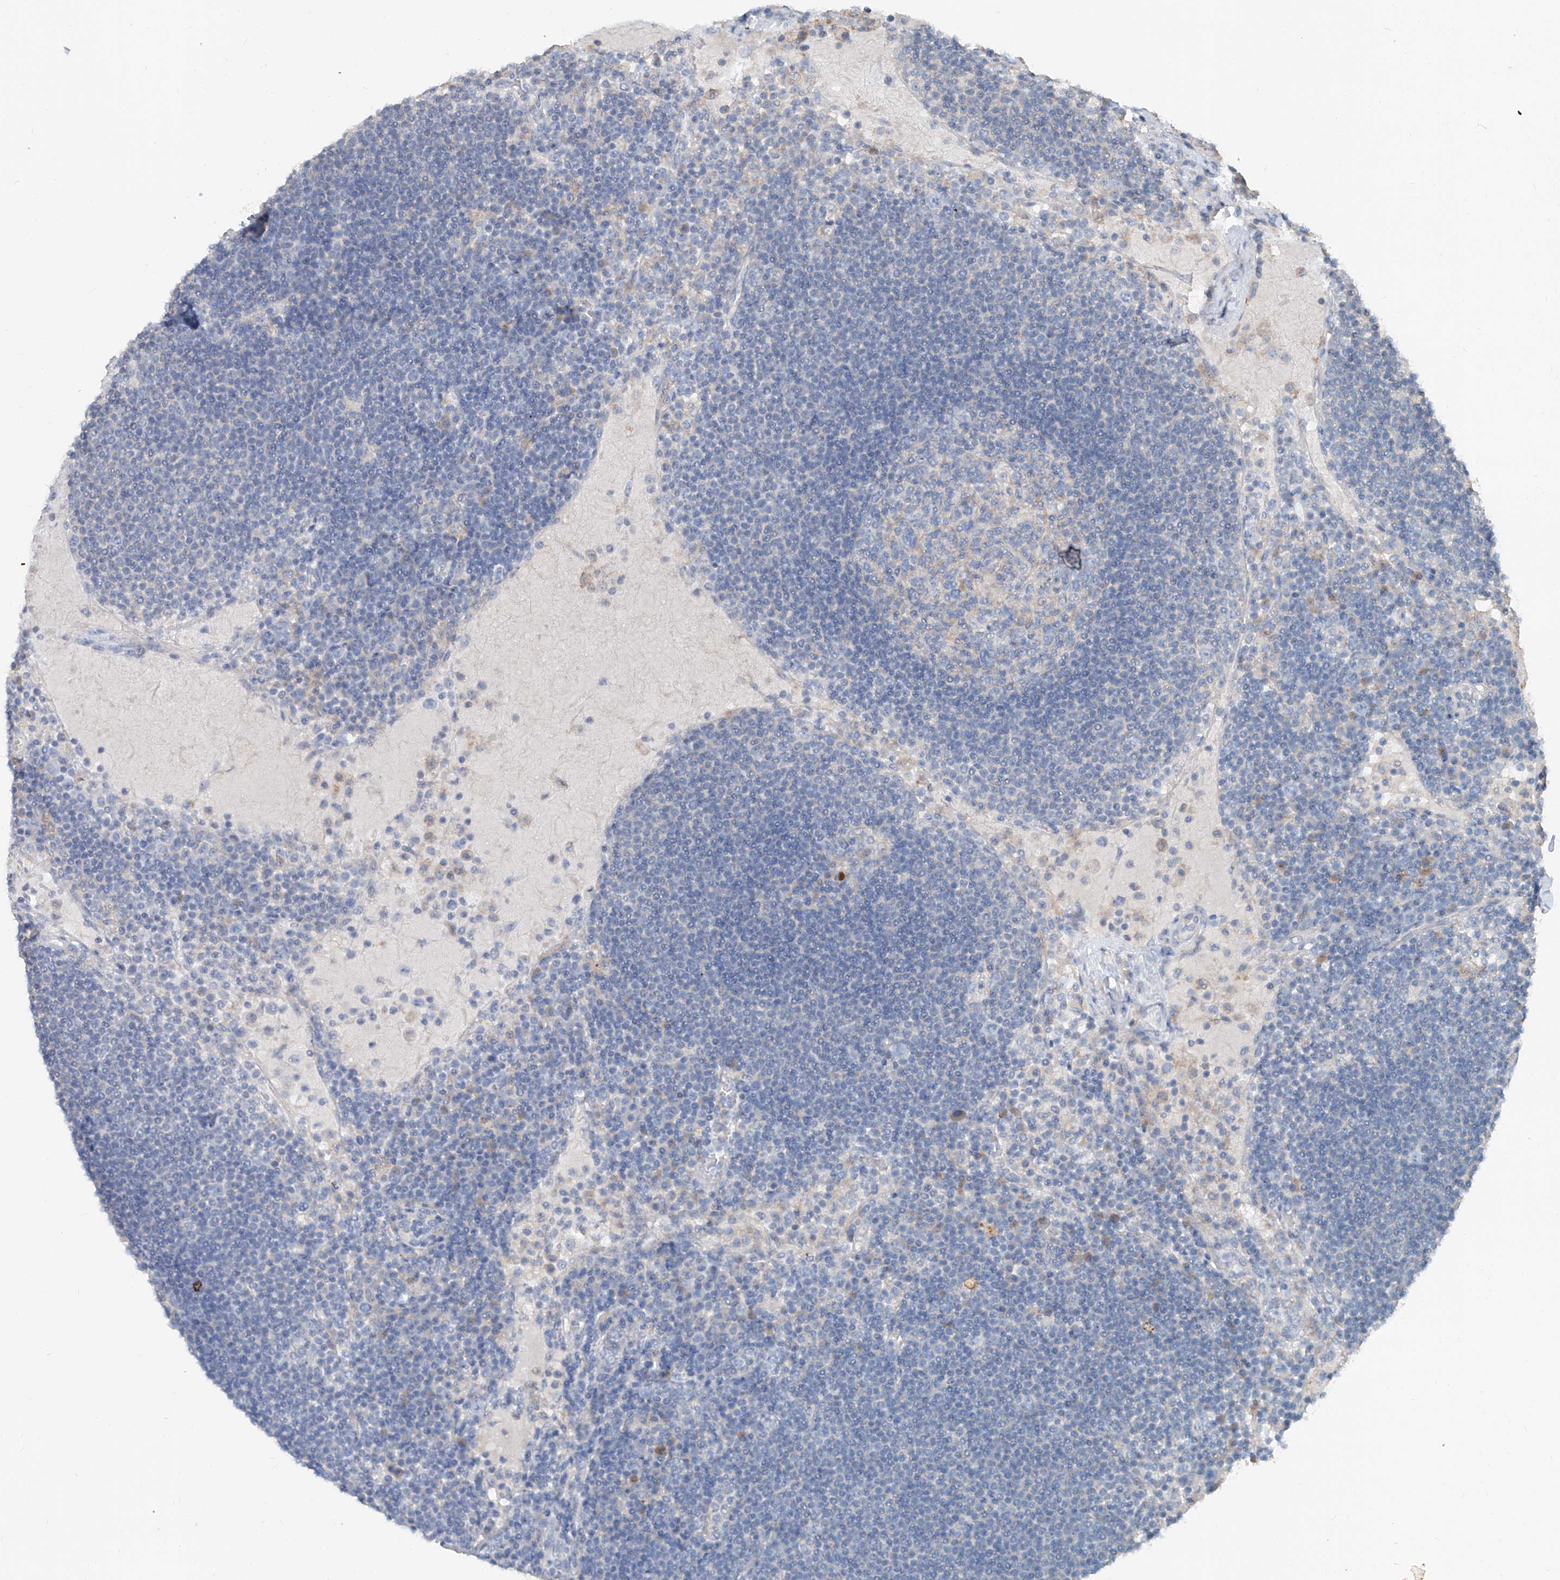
{"staining": {"intensity": "negative", "quantity": "none", "location": "none"}, "tissue": "lymph node", "cell_type": "Germinal center cells", "image_type": "normal", "snomed": [{"axis": "morphology", "description": "Normal tissue, NOS"}, {"axis": "topography", "description": "Lymph node"}], "caption": "Immunohistochemistry (IHC) of unremarkable human lymph node reveals no expression in germinal center cells. (Brightfield microscopy of DAB immunohistochemistry at high magnification).", "gene": "ANKRD34A", "patient": {"sex": "female", "age": 53}}